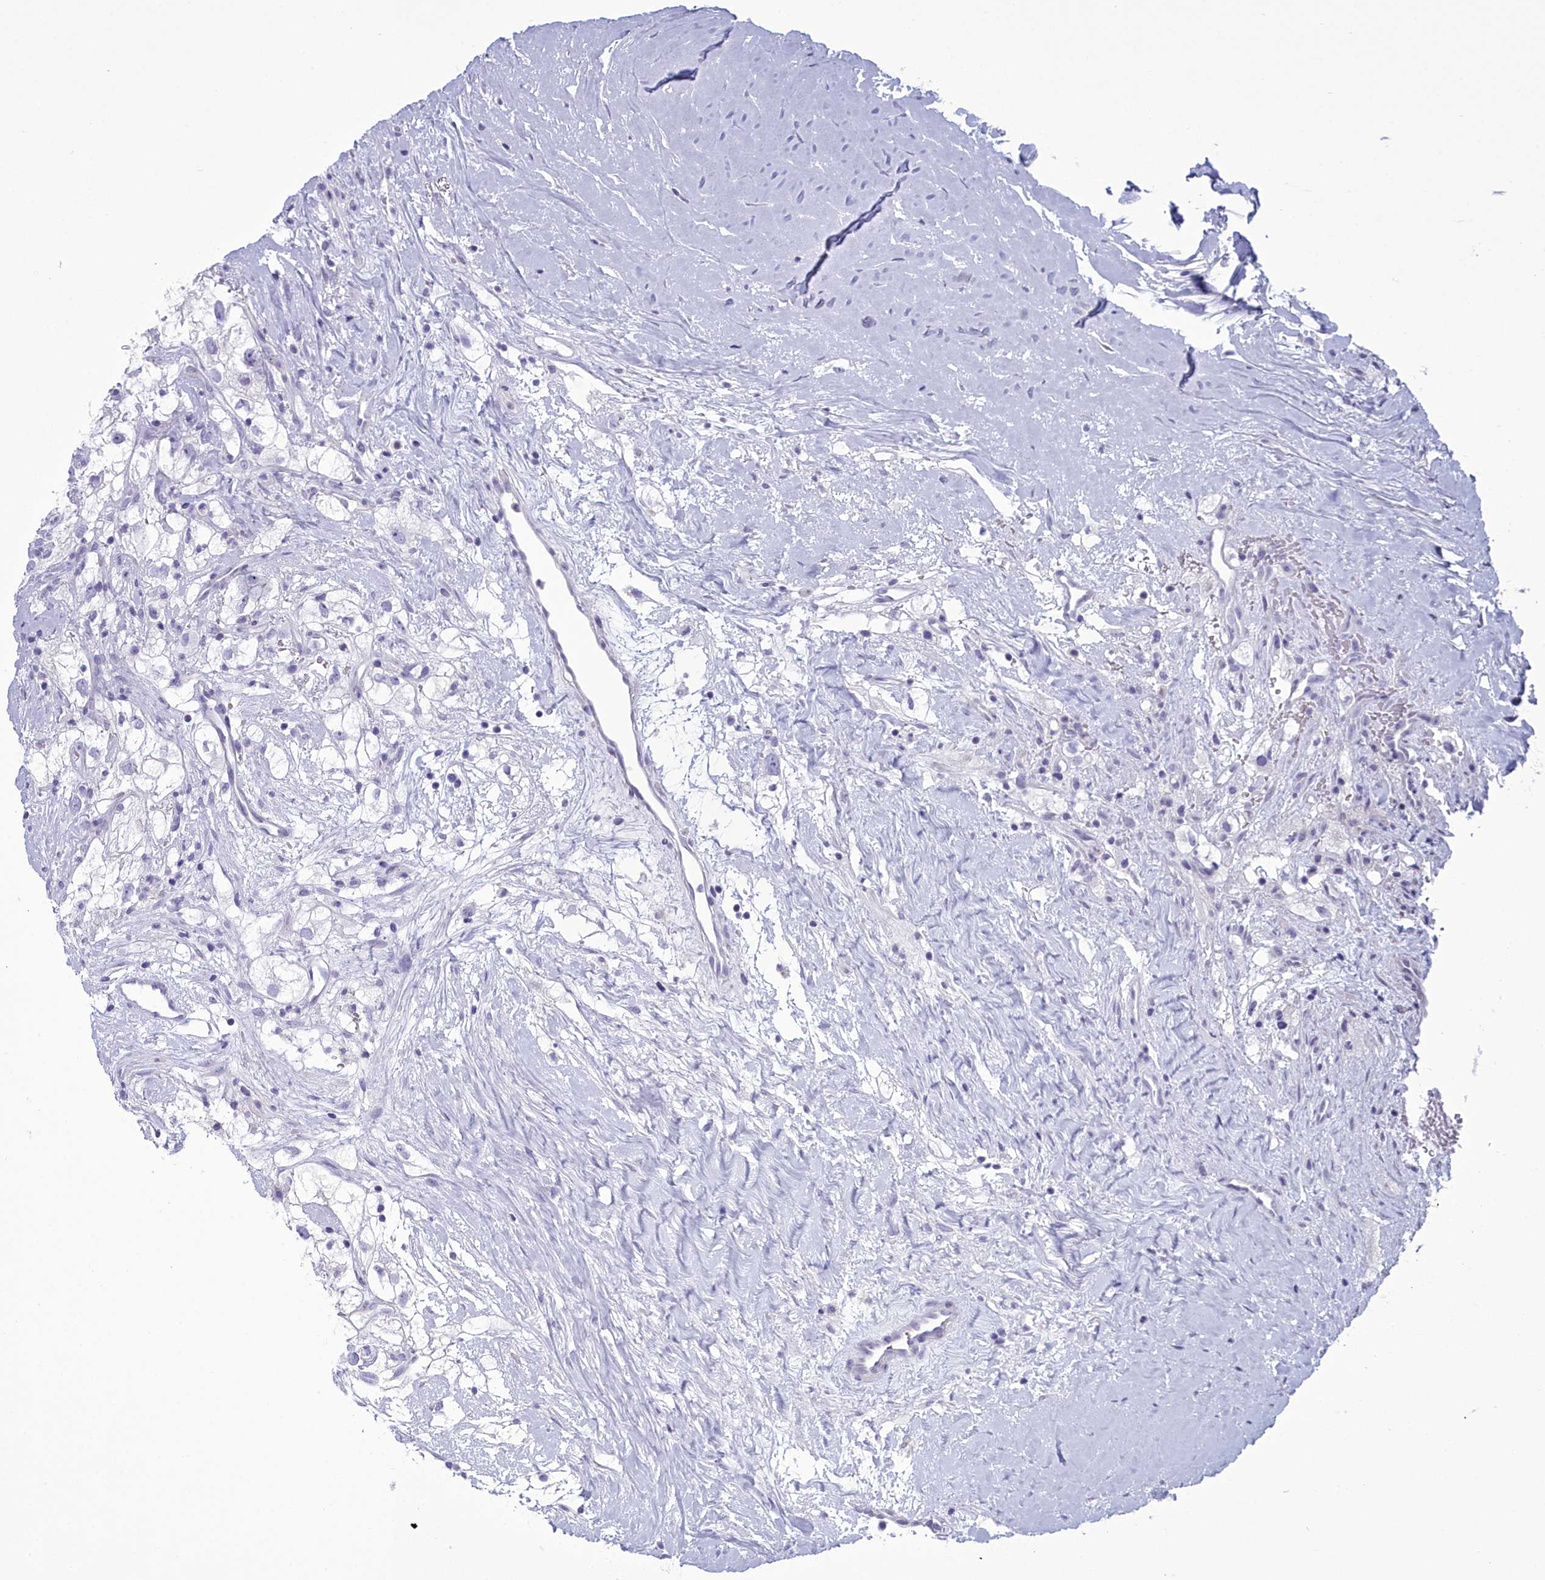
{"staining": {"intensity": "negative", "quantity": "none", "location": "none"}, "tissue": "renal cancer", "cell_type": "Tumor cells", "image_type": "cancer", "snomed": [{"axis": "morphology", "description": "Adenocarcinoma, NOS"}, {"axis": "topography", "description": "Kidney"}], "caption": "The image displays no staining of tumor cells in adenocarcinoma (renal).", "gene": "MAP6", "patient": {"sex": "male", "age": 59}}